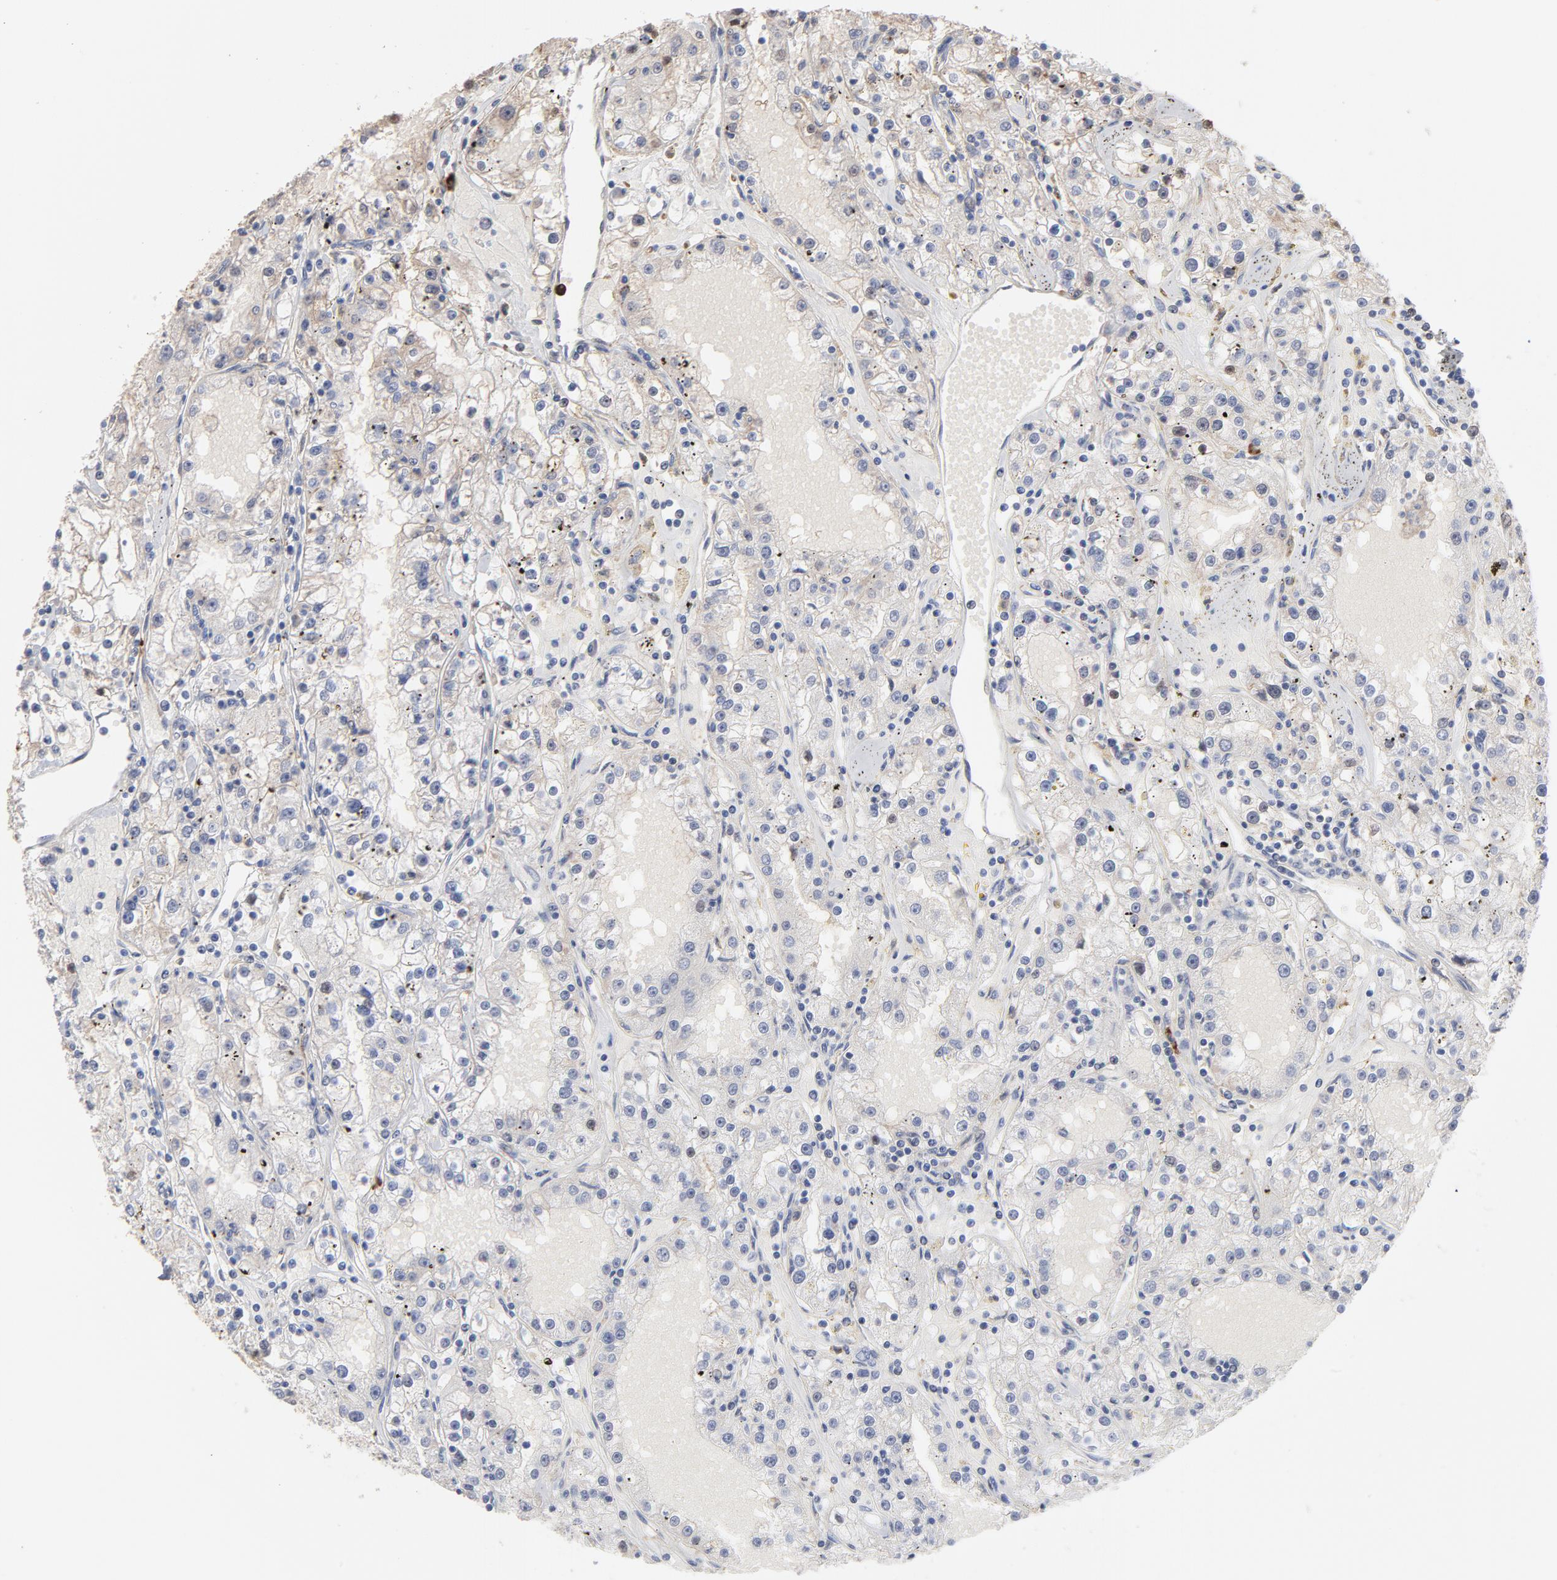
{"staining": {"intensity": "weak", "quantity": "25%-75%", "location": "cytoplasmic/membranous"}, "tissue": "renal cancer", "cell_type": "Tumor cells", "image_type": "cancer", "snomed": [{"axis": "morphology", "description": "Adenocarcinoma, NOS"}, {"axis": "topography", "description": "Kidney"}], "caption": "A high-resolution photomicrograph shows immunohistochemistry (IHC) staining of renal adenocarcinoma, which reveals weak cytoplasmic/membranous expression in approximately 25%-75% of tumor cells.", "gene": "PNMA1", "patient": {"sex": "male", "age": 56}}